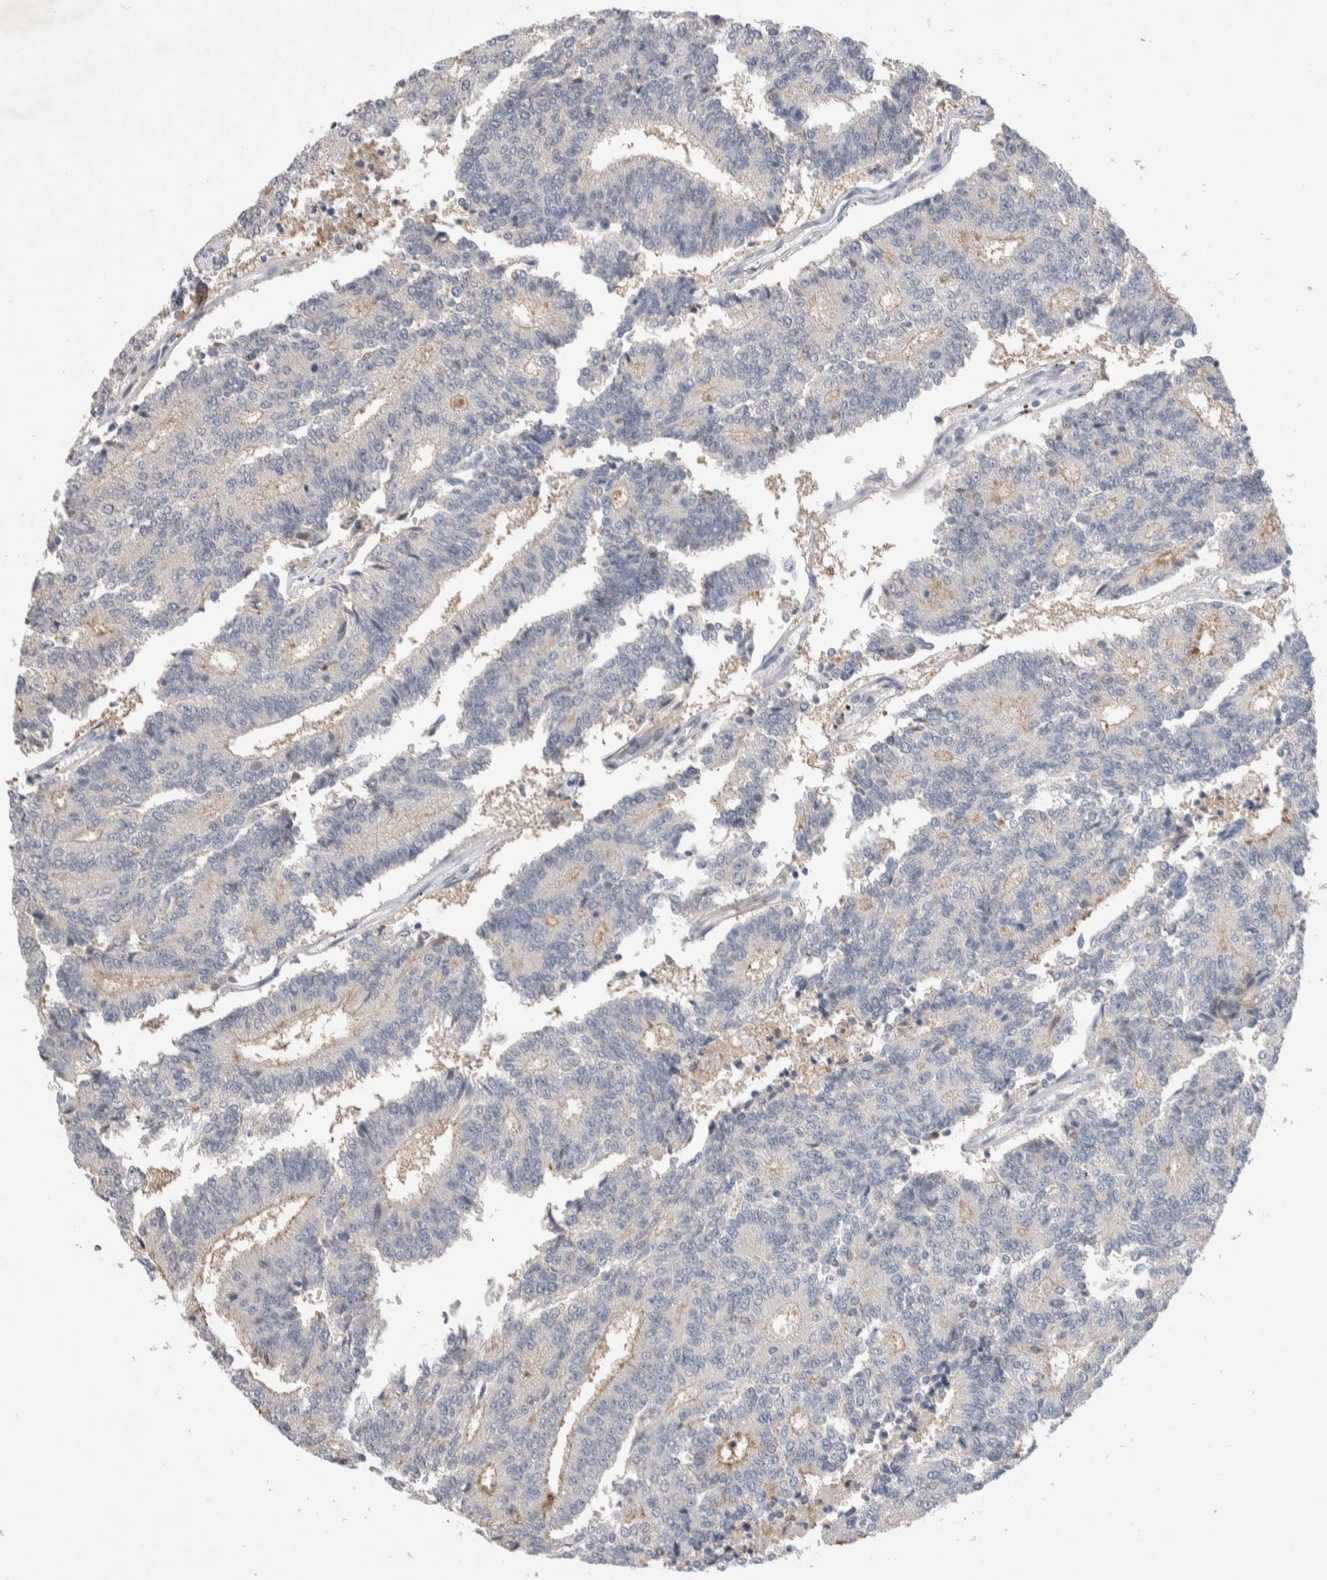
{"staining": {"intensity": "negative", "quantity": "none", "location": "none"}, "tissue": "prostate cancer", "cell_type": "Tumor cells", "image_type": "cancer", "snomed": [{"axis": "morphology", "description": "Normal tissue, NOS"}, {"axis": "morphology", "description": "Adenocarcinoma, High grade"}, {"axis": "topography", "description": "Prostate"}, {"axis": "topography", "description": "Seminal veicle"}], "caption": "Adenocarcinoma (high-grade) (prostate) was stained to show a protein in brown. There is no significant expression in tumor cells.", "gene": "FFAR2", "patient": {"sex": "male", "age": 55}}